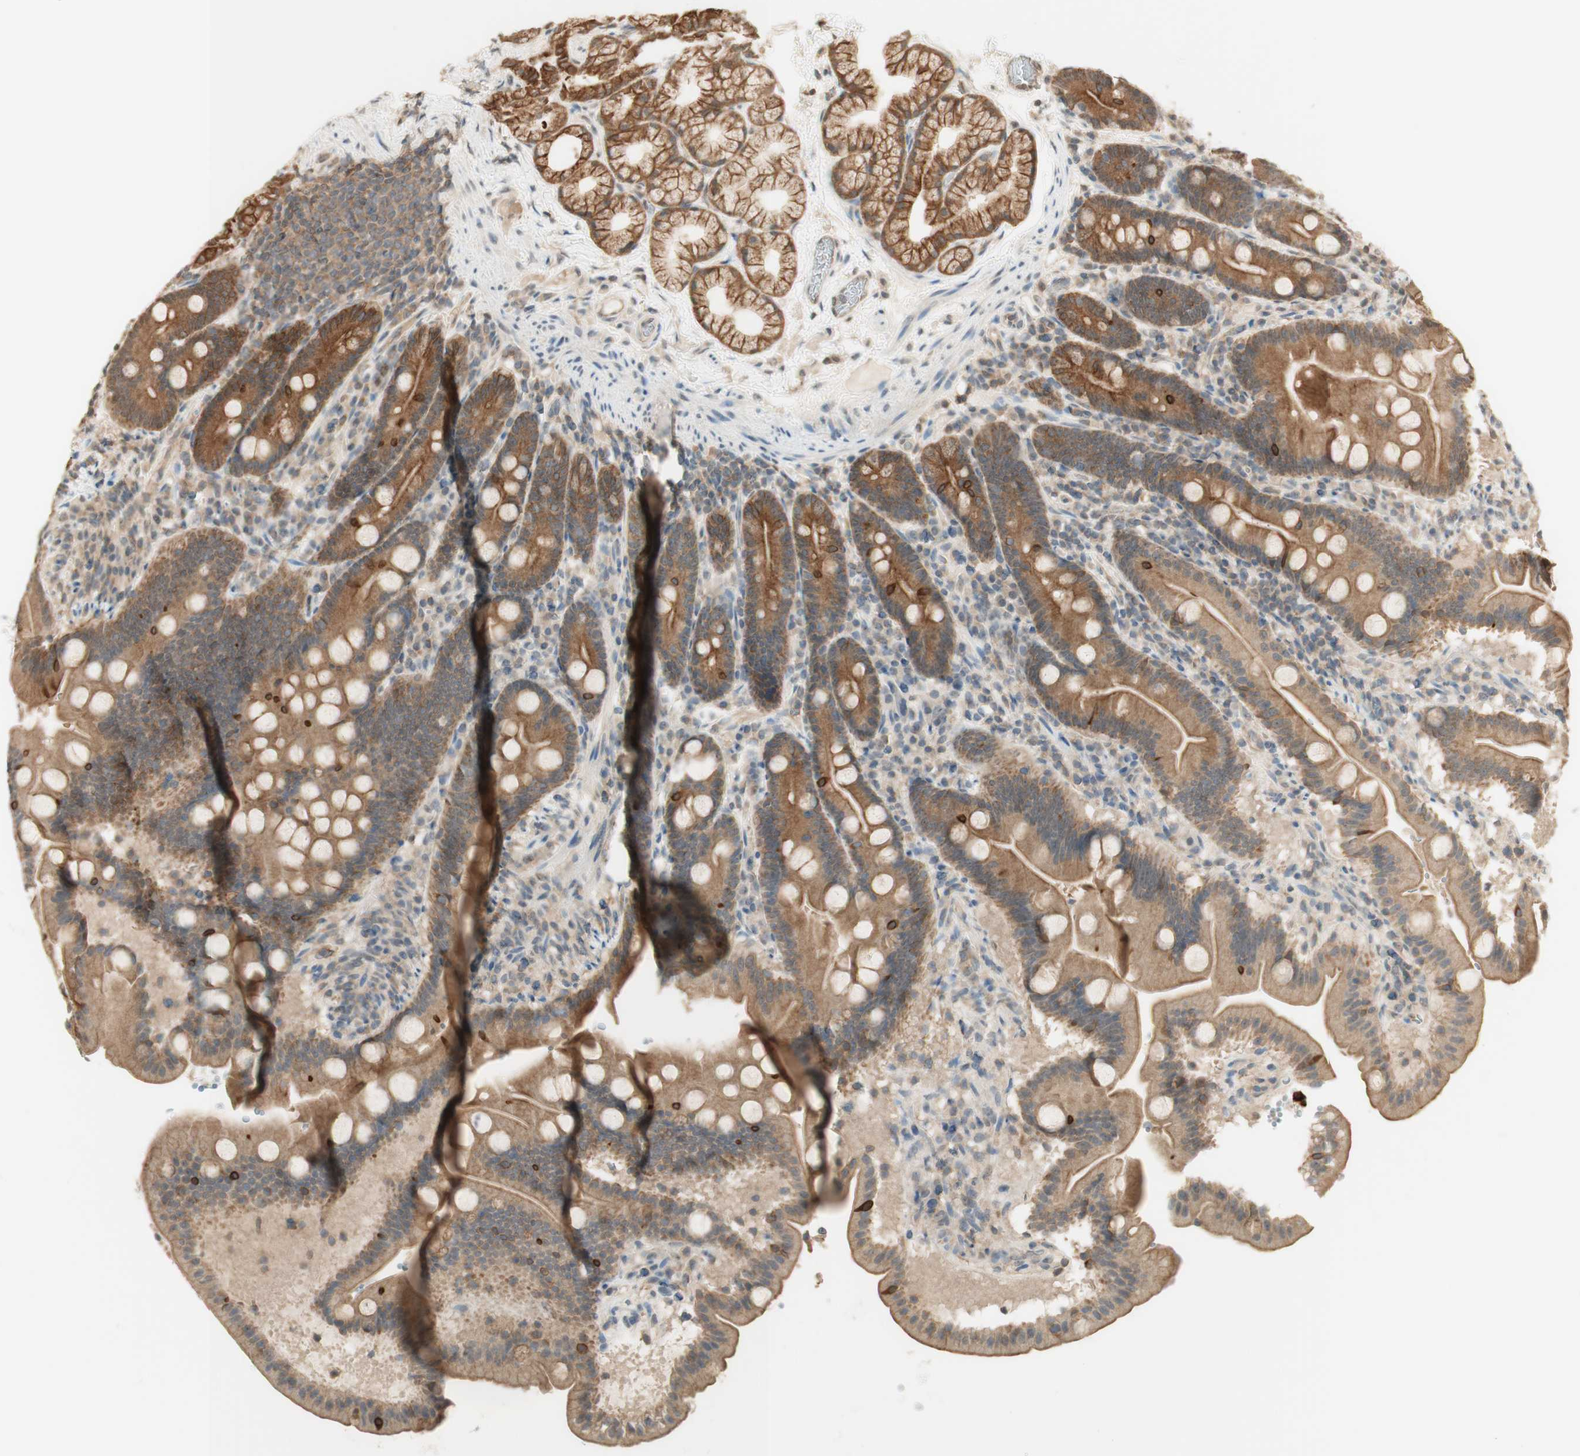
{"staining": {"intensity": "moderate", "quantity": ">75%", "location": "cytoplasmic/membranous"}, "tissue": "duodenum", "cell_type": "Glandular cells", "image_type": "normal", "snomed": [{"axis": "morphology", "description": "Normal tissue, NOS"}, {"axis": "topography", "description": "Duodenum"}], "caption": "Duodenum was stained to show a protein in brown. There is medium levels of moderate cytoplasmic/membranous positivity in approximately >75% of glandular cells. The staining was performed using DAB, with brown indicating positive protein expression. Nuclei are stained blue with hematoxylin.", "gene": "SPINT2", "patient": {"sex": "male", "age": 54}}